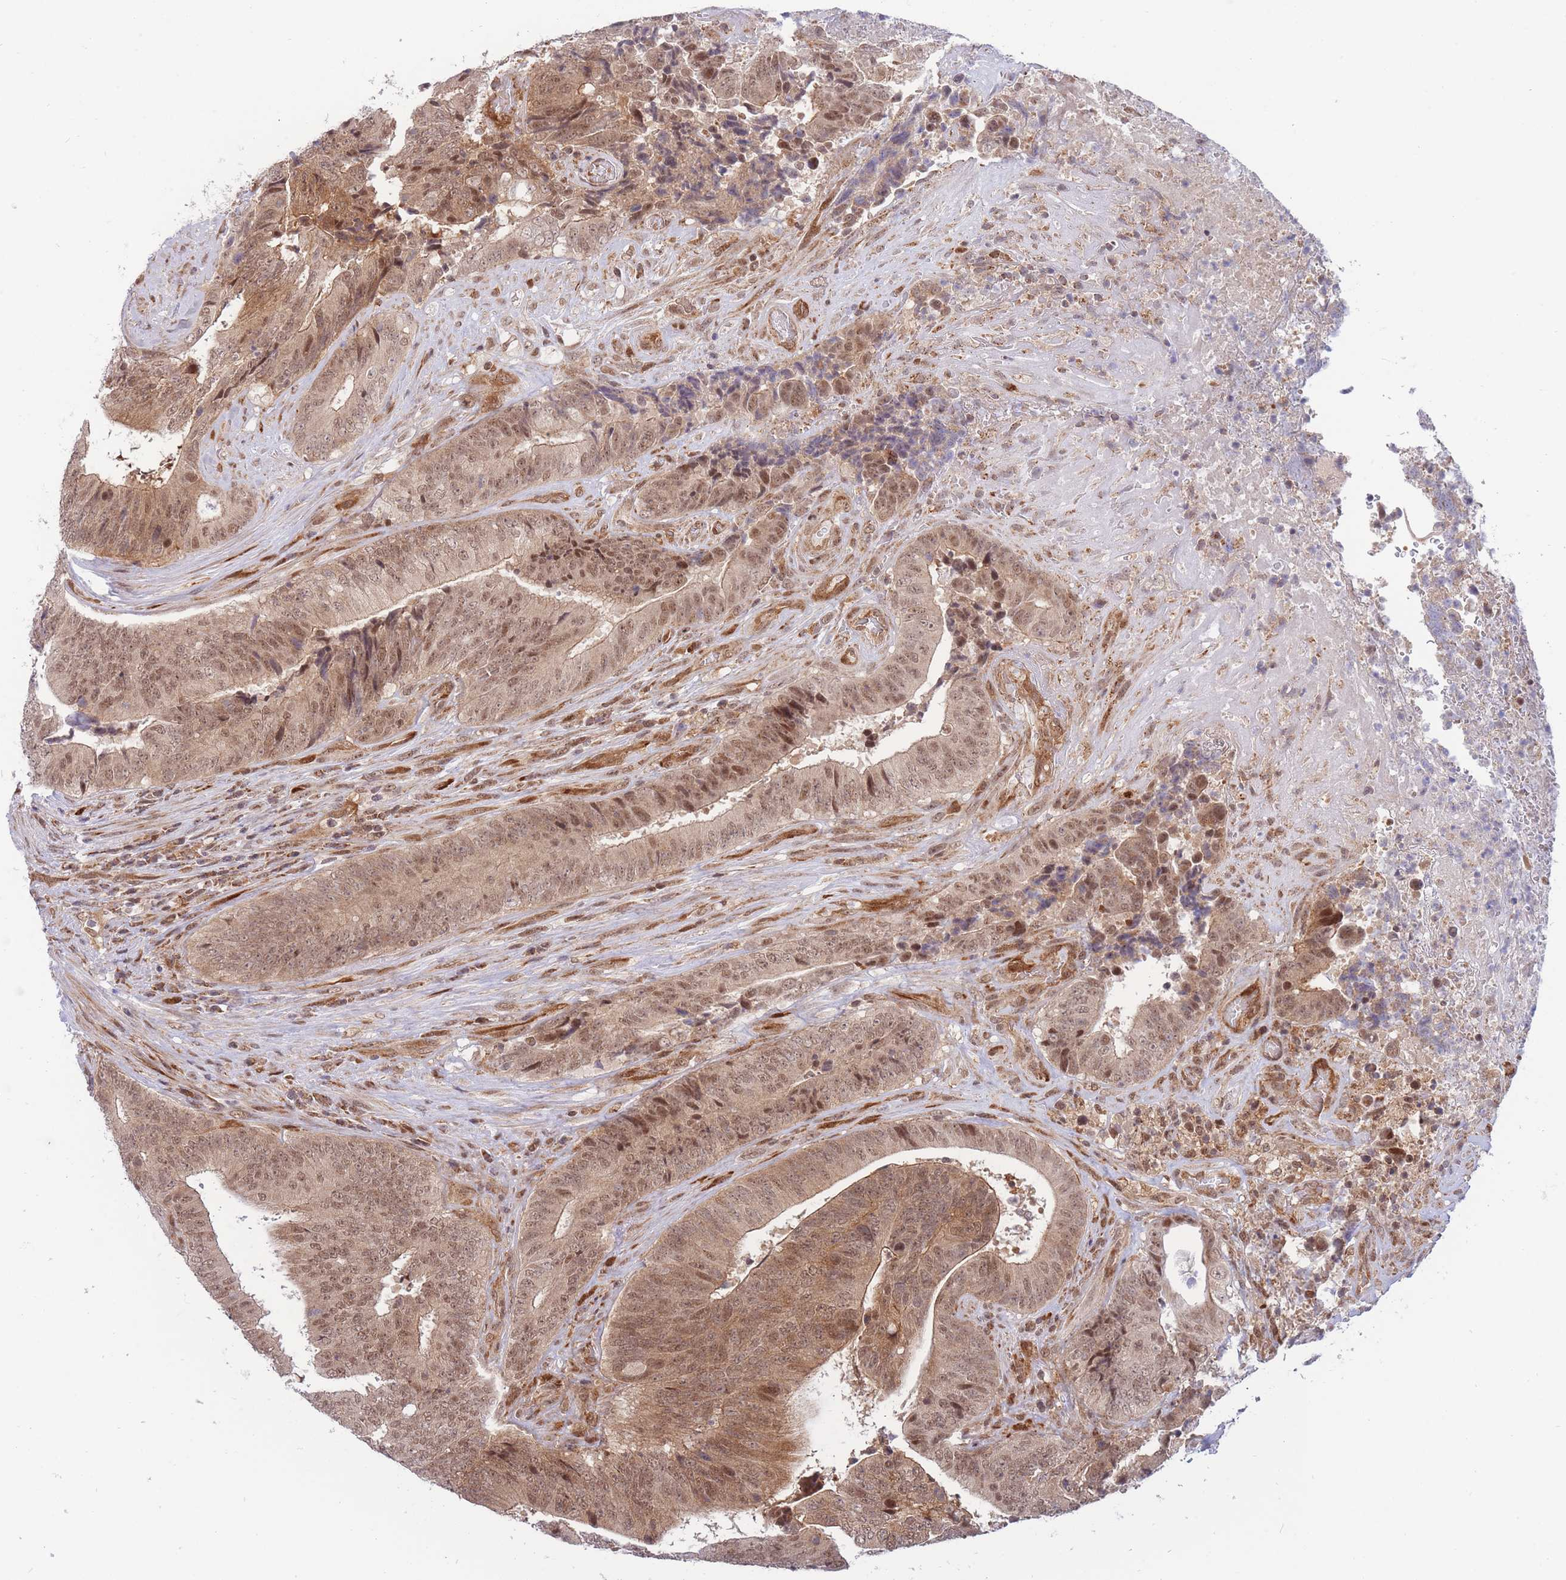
{"staining": {"intensity": "moderate", "quantity": ">75%", "location": "cytoplasmic/membranous,nuclear"}, "tissue": "colorectal cancer", "cell_type": "Tumor cells", "image_type": "cancer", "snomed": [{"axis": "morphology", "description": "Adenocarcinoma, NOS"}, {"axis": "topography", "description": "Rectum"}], "caption": "Immunohistochemical staining of human colorectal cancer (adenocarcinoma) exhibits moderate cytoplasmic/membranous and nuclear protein expression in approximately >75% of tumor cells. The protein of interest is stained brown, and the nuclei are stained in blue (DAB (3,3'-diaminobenzidine) IHC with brightfield microscopy, high magnification).", "gene": "BOD1L1", "patient": {"sex": "male", "age": 72}}